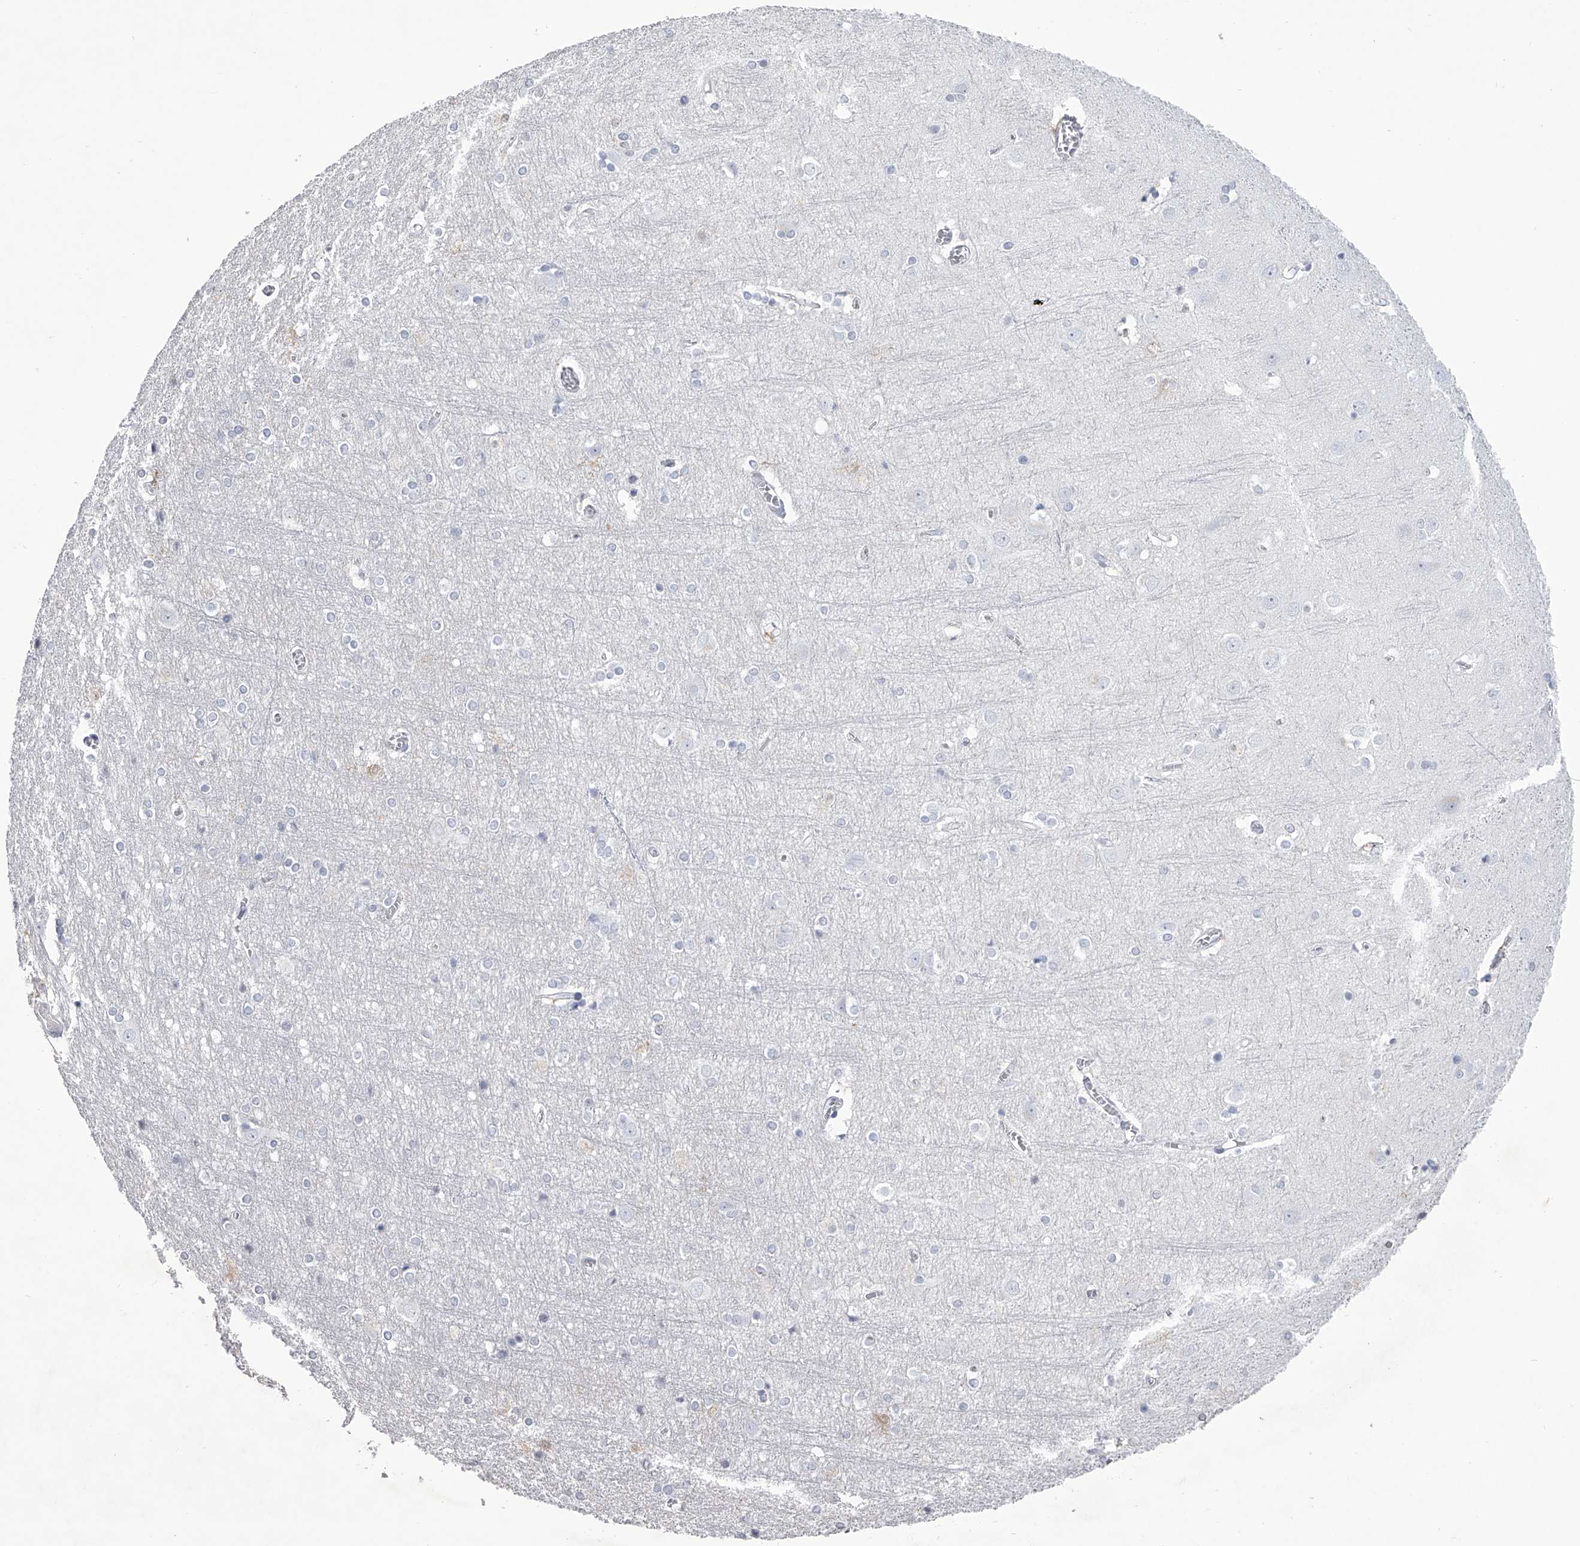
{"staining": {"intensity": "negative", "quantity": "none", "location": "none"}, "tissue": "cerebral cortex", "cell_type": "Endothelial cells", "image_type": "normal", "snomed": [{"axis": "morphology", "description": "Normal tissue, NOS"}, {"axis": "topography", "description": "Cerebral cortex"}], "caption": "High magnification brightfield microscopy of benign cerebral cortex stained with DAB (3,3'-diaminobenzidine) (brown) and counterstained with hematoxylin (blue): endothelial cells show no significant positivity.", "gene": "TASP1", "patient": {"sex": "male", "age": 54}}